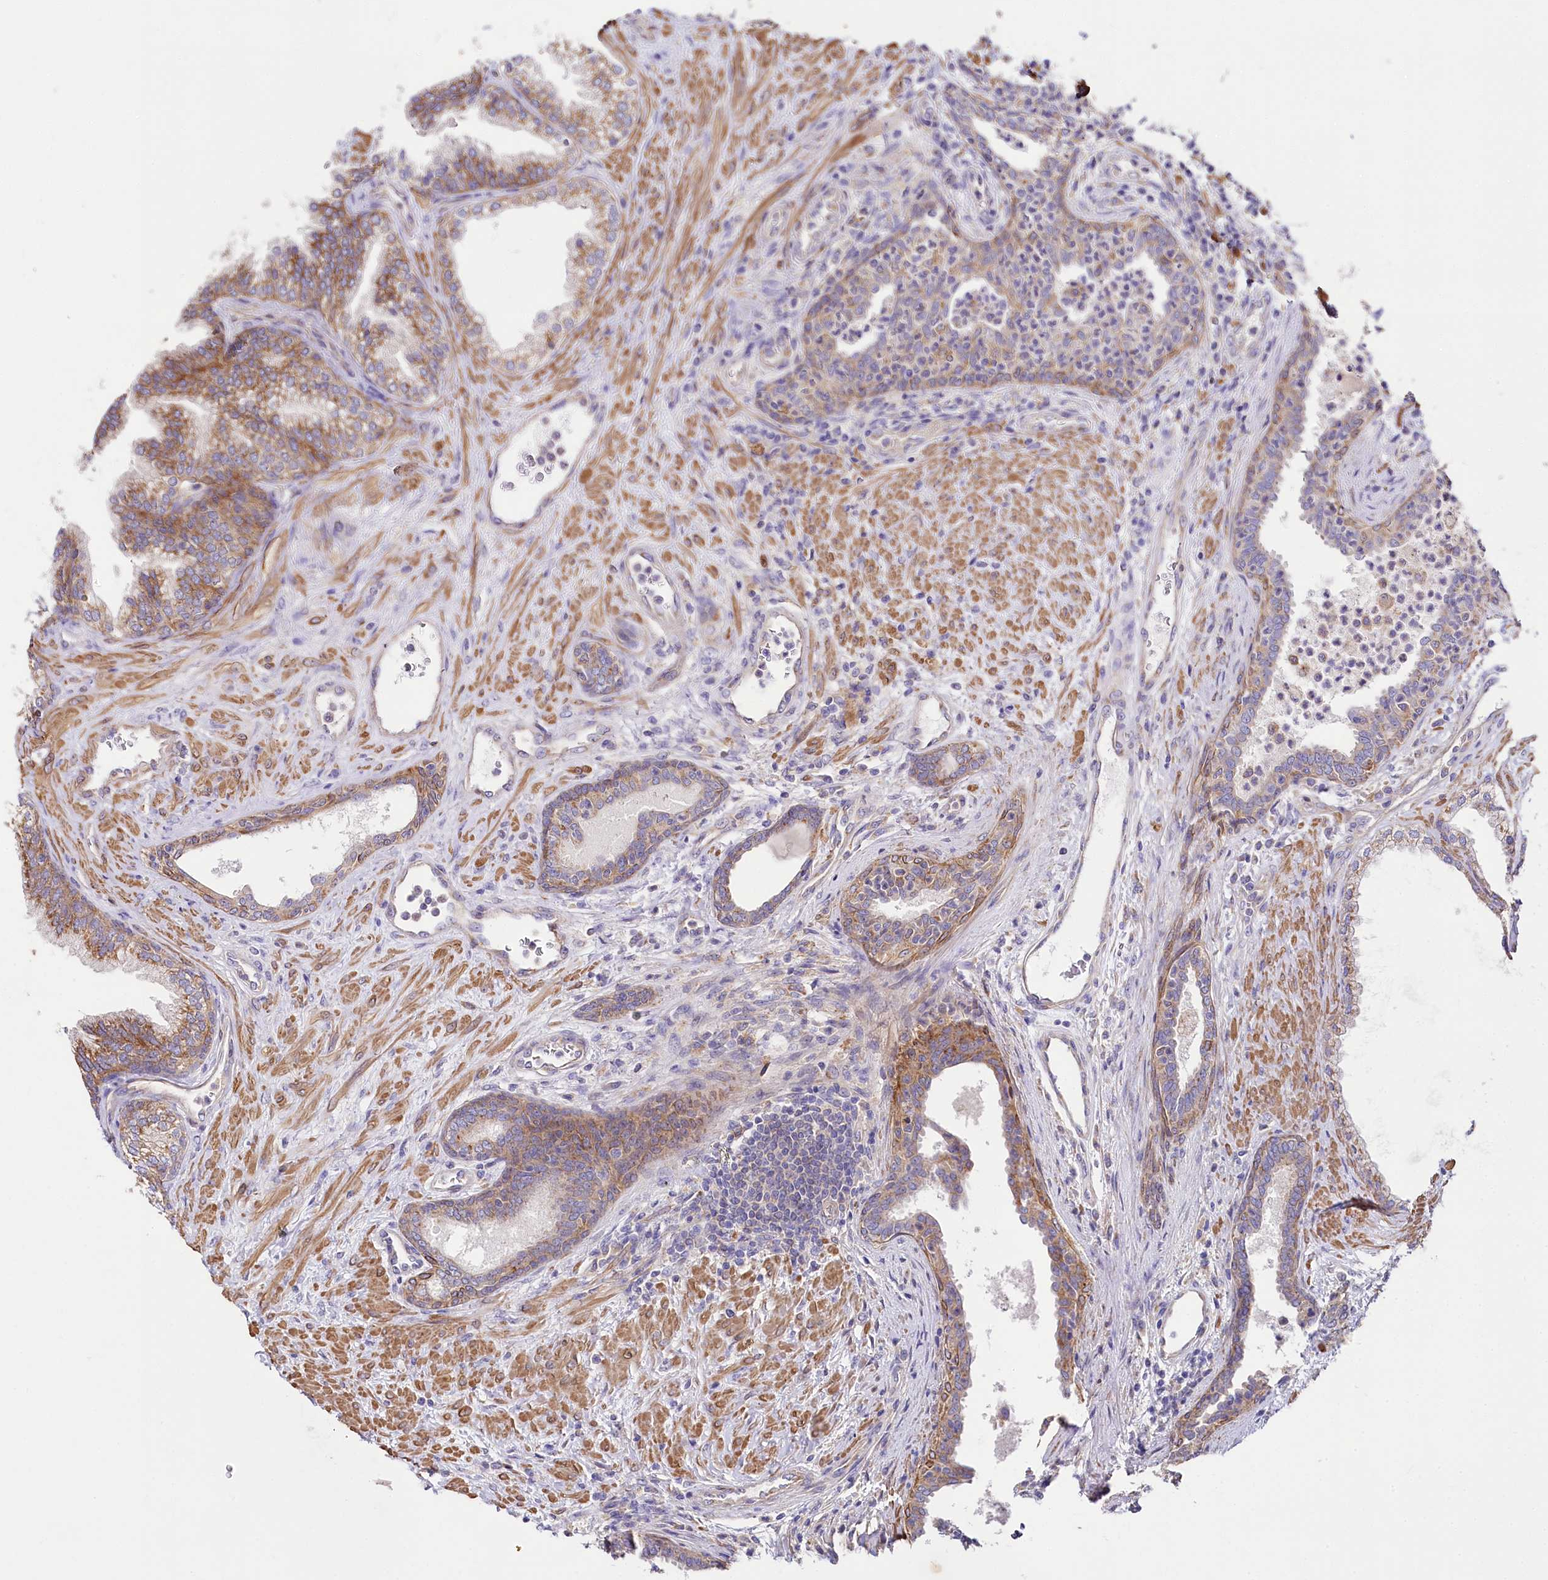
{"staining": {"intensity": "moderate", "quantity": ">75%", "location": "cytoplasmic/membranous"}, "tissue": "prostate", "cell_type": "Glandular cells", "image_type": "normal", "snomed": [{"axis": "morphology", "description": "Normal tissue, NOS"}, {"axis": "topography", "description": "Prostate"}], "caption": "Prostate stained for a protein (brown) shows moderate cytoplasmic/membranous positive staining in approximately >75% of glandular cells.", "gene": "STX6", "patient": {"sex": "male", "age": 76}}